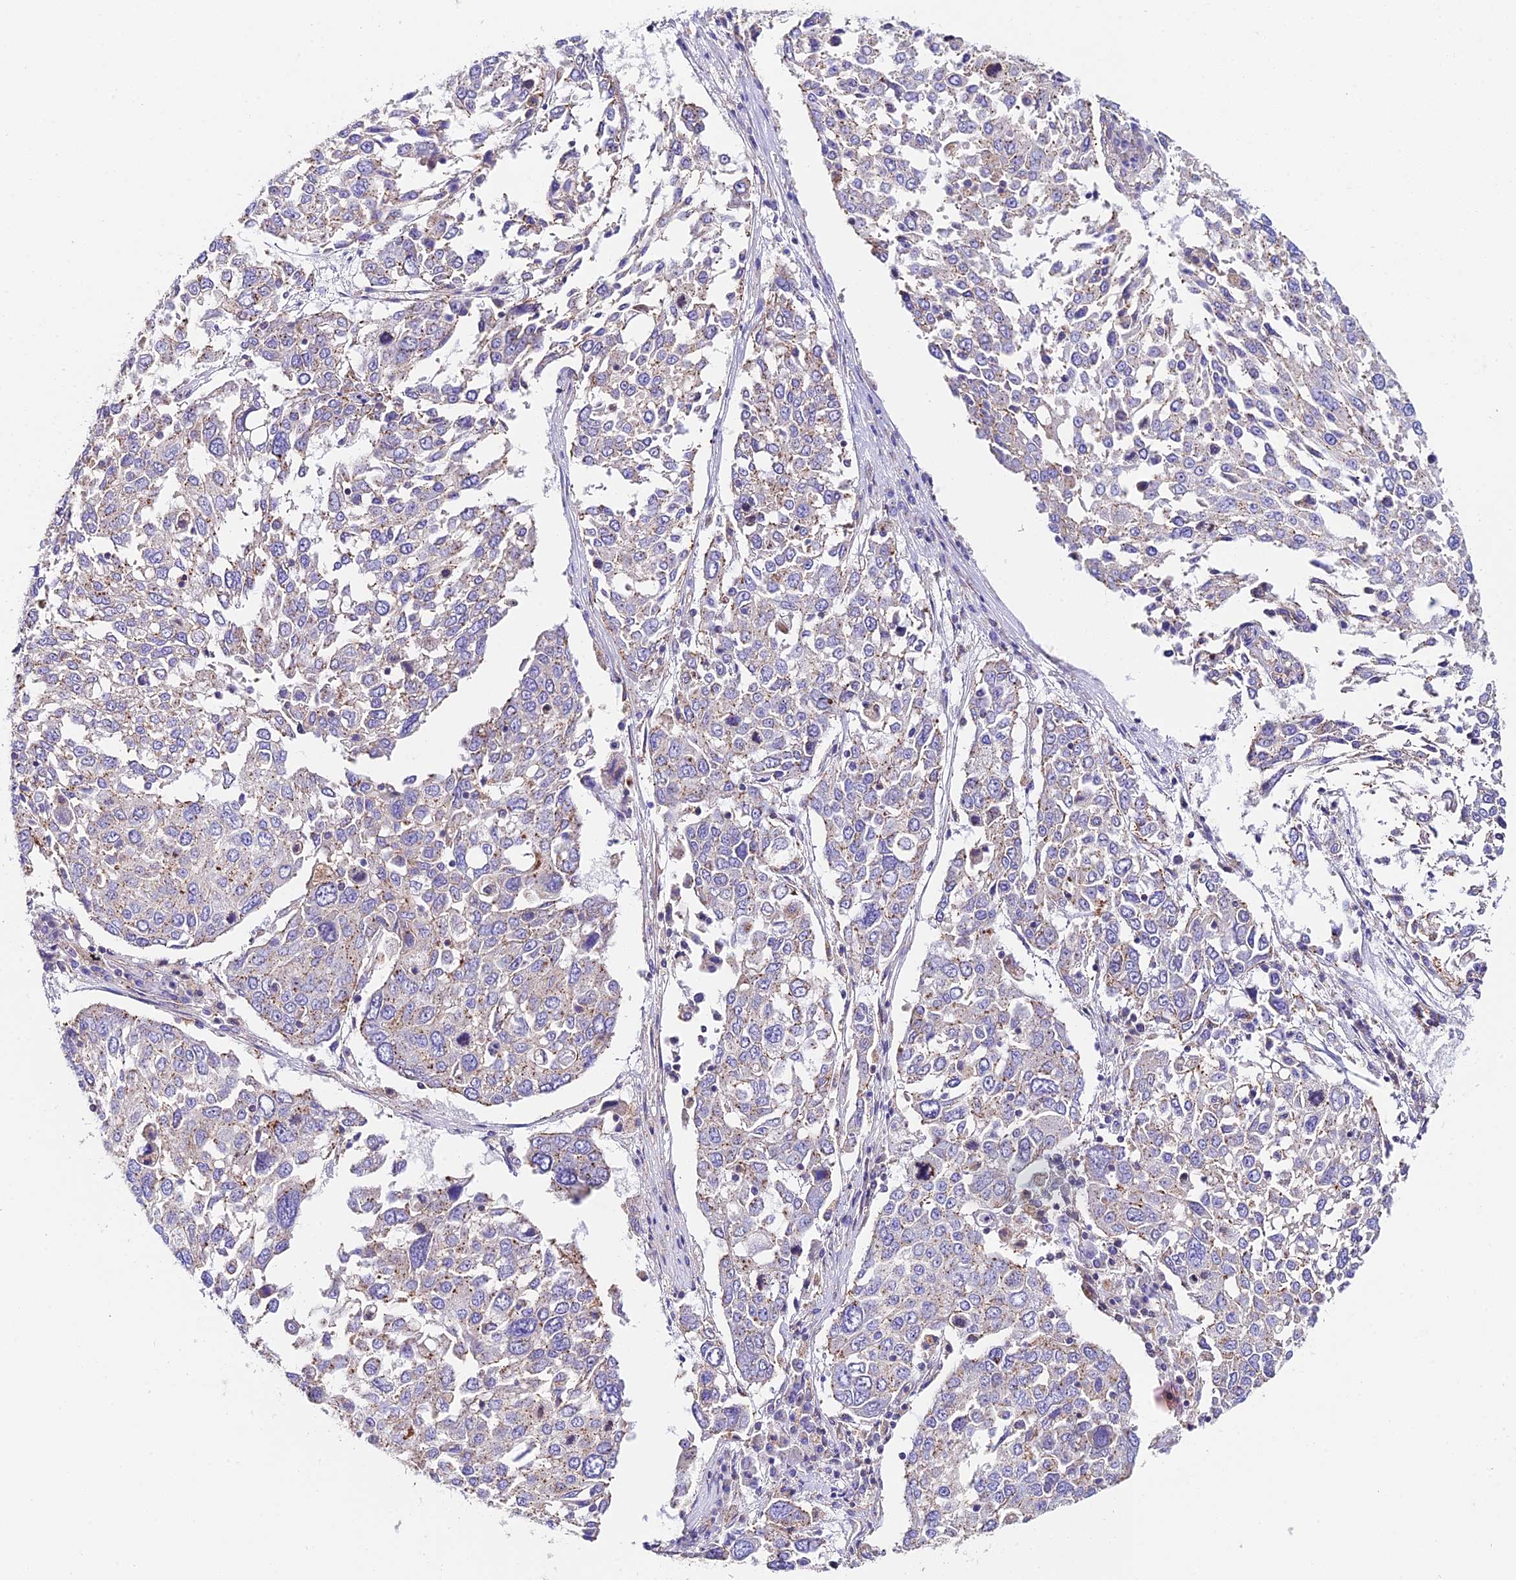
{"staining": {"intensity": "weak", "quantity": "<25%", "location": "cytoplasmic/membranous"}, "tissue": "lung cancer", "cell_type": "Tumor cells", "image_type": "cancer", "snomed": [{"axis": "morphology", "description": "Squamous cell carcinoma, NOS"}, {"axis": "topography", "description": "Lung"}], "caption": "Tumor cells show no significant staining in lung cancer (squamous cell carcinoma).", "gene": "QRFP", "patient": {"sex": "male", "age": 65}}